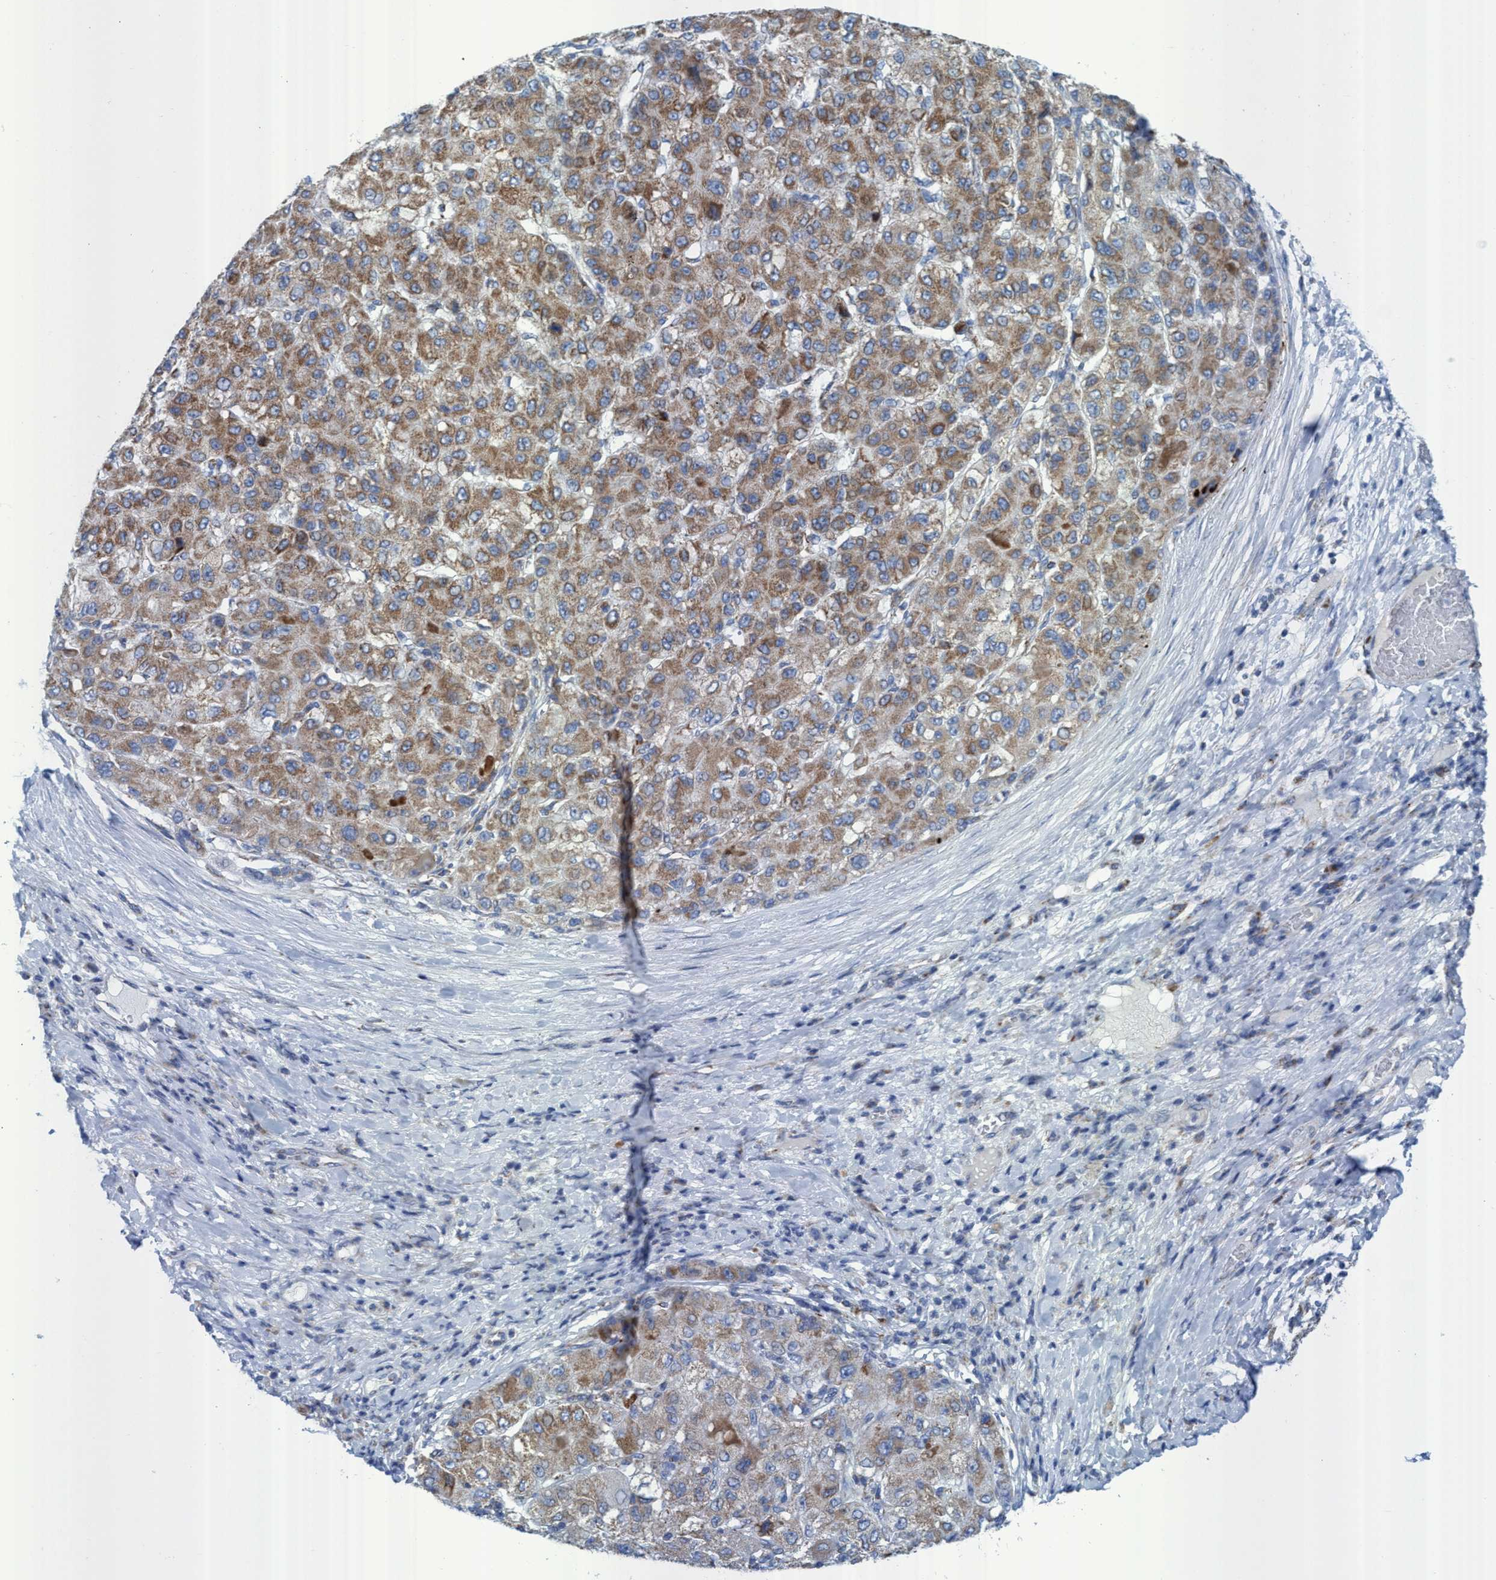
{"staining": {"intensity": "moderate", "quantity": ">75%", "location": "cytoplasmic/membranous"}, "tissue": "liver cancer", "cell_type": "Tumor cells", "image_type": "cancer", "snomed": [{"axis": "morphology", "description": "Carcinoma, Hepatocellular, NOS"}, {"axis": "topography", "description": "Liver"}], "caption": "This is an image of IHC staining of liver hepatocellular carcinoma, which shows moderate expression in the cytoplasmic/membranous of tumor cells.", "gene": "GGA3", "patient": {"sex": "male", "age": 80}}